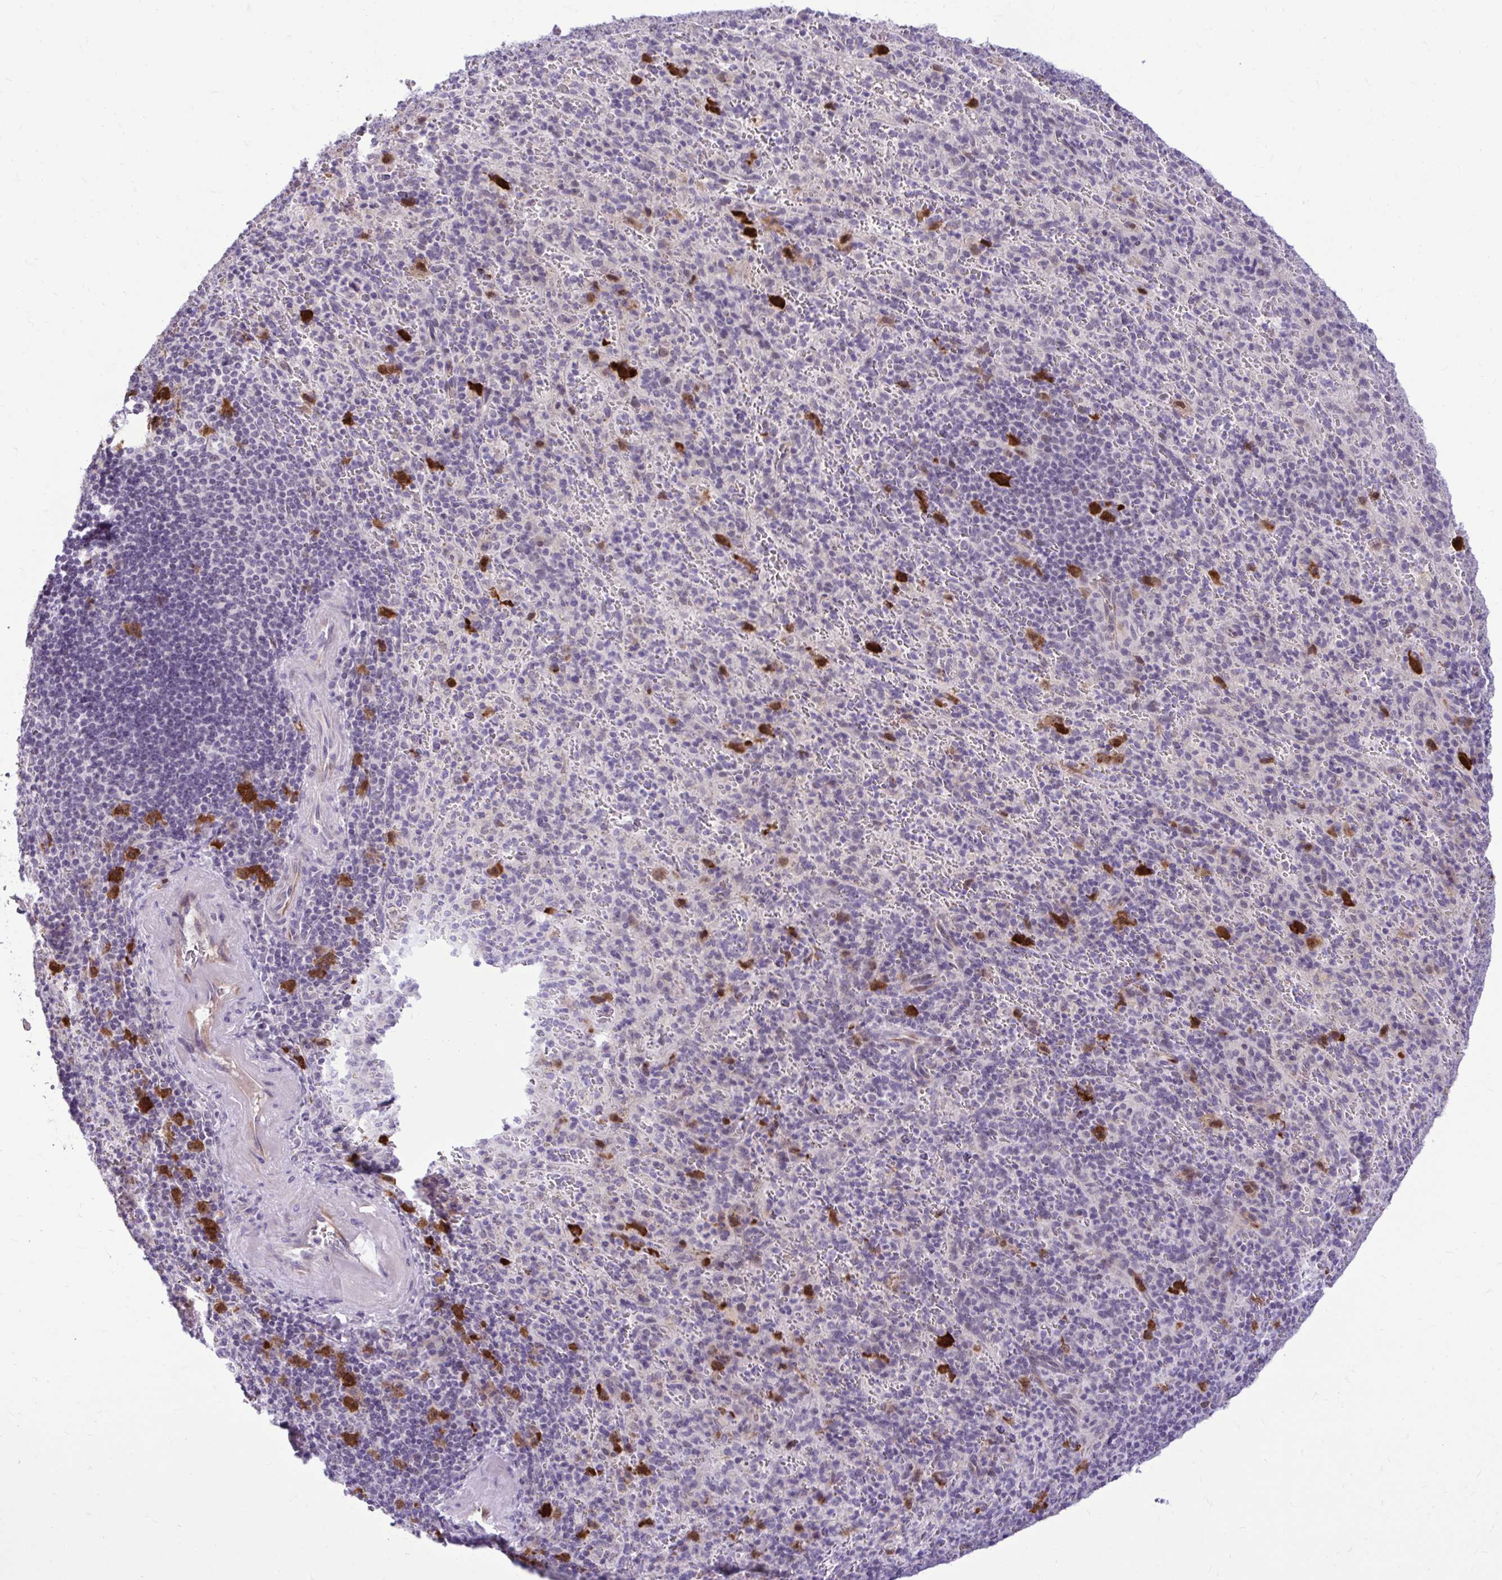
{"staining": {"intensity": "strong", "quantity": "<25%", "location": "cytoplasmic/membranous"}, "tissue": "spleen", "cell_type": "Cells in red pulp", "image_type": "normal", "snomed": [{"axis": "morphology", "description": "Normal tissue, NOS"}, {"axis": "topography", "description": "Spleen"}], "caption": "An immunohistochemistry (IHC) photomicrograph of unremarkable tissue is shown. Protein staining in brown shows strong cytoplasmic/membranous positivity in spleen within cells in red pulp.", "gene": "CDC20", "patient": {"sex": "male", "age": 57}}